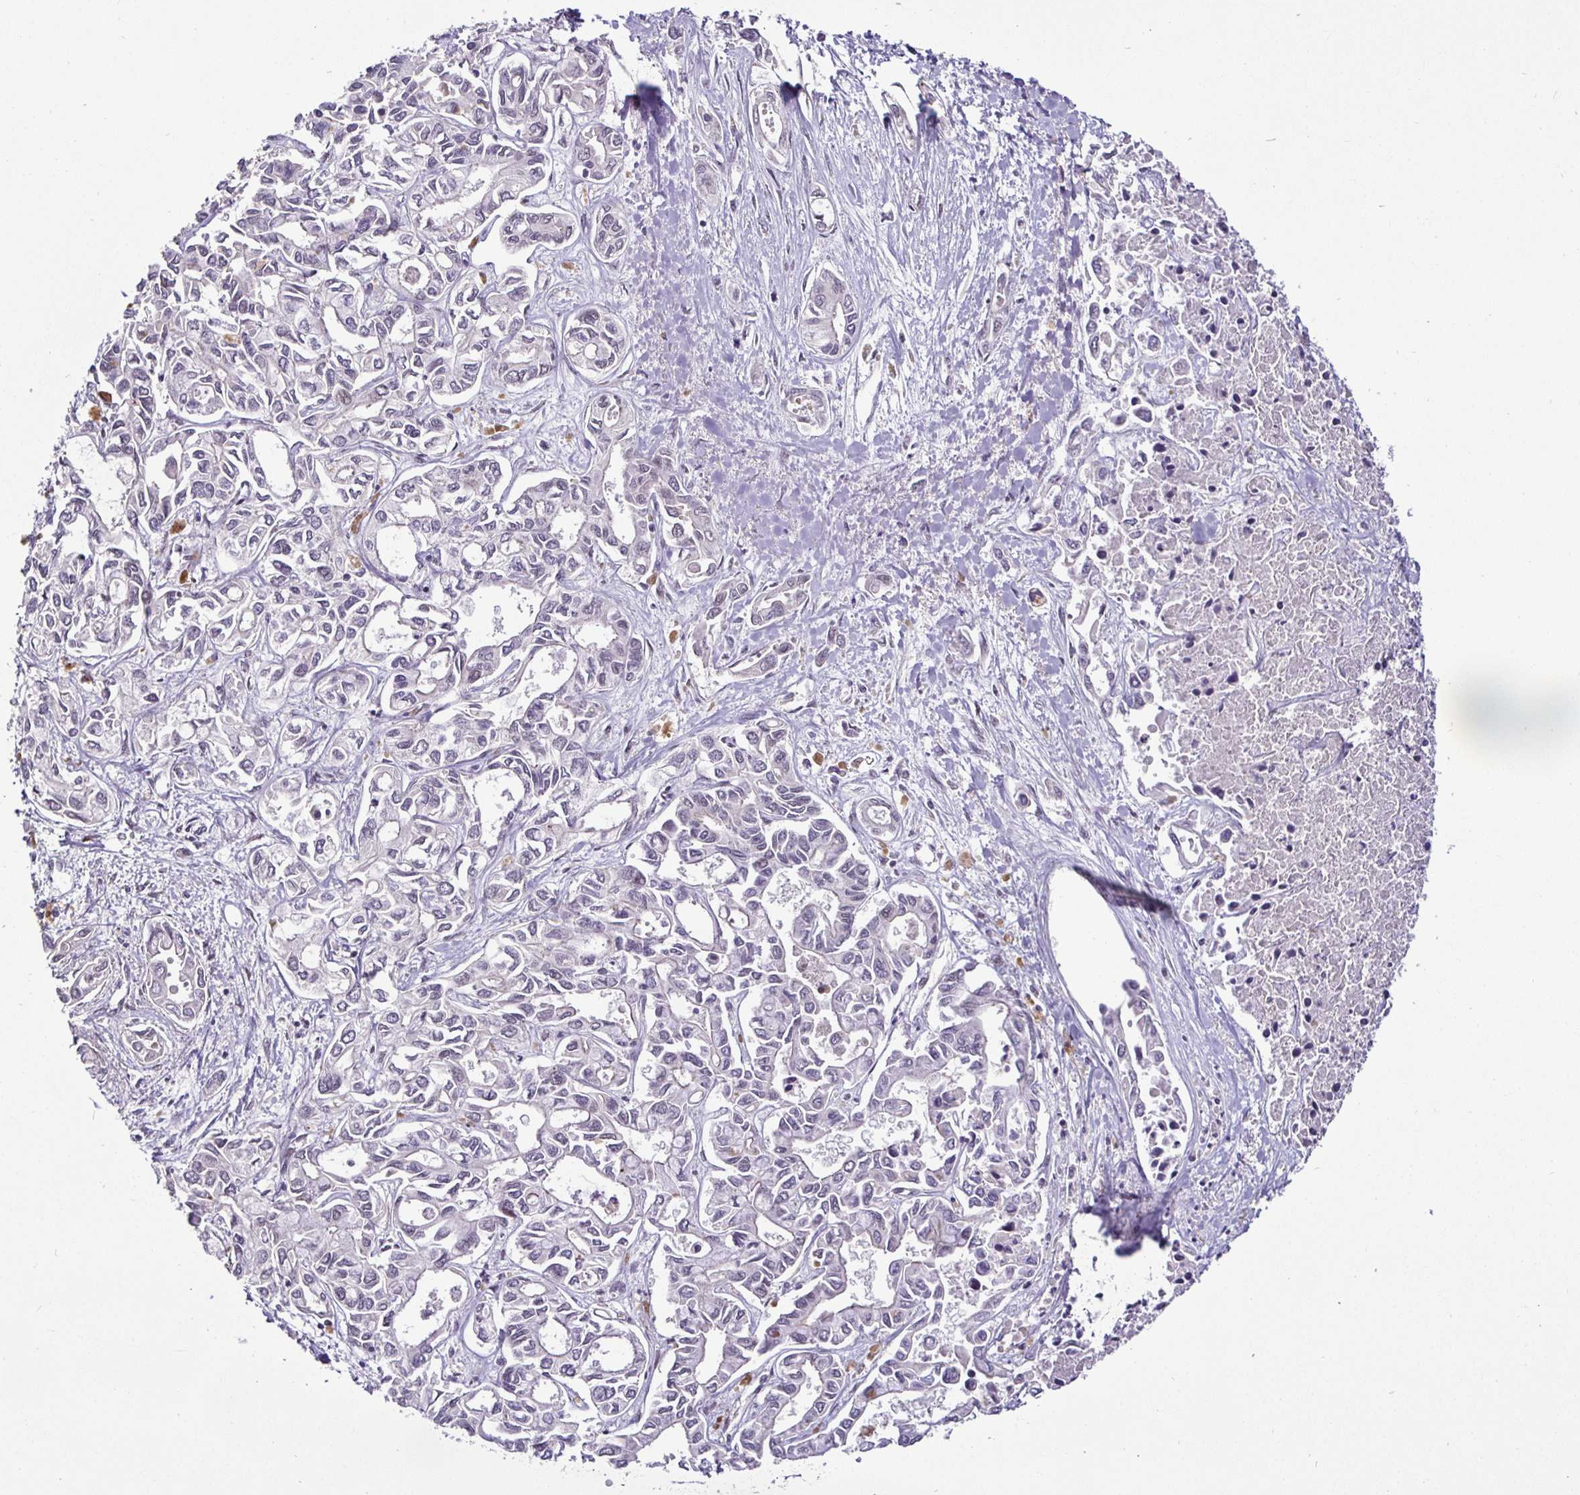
{"staining": {"intensity": "negative", "quantity": "none", "location": "none"}, "tissue": "liver cancer", "cell_type": "Tumor cells", "image_type": "cancer", "snomed": [{"axis": "morphology", "description": "Cholangiocarcinoma"}, {"axis": "topography", "description": "Liver"}], "caption": "High power microscopy histopathology image of an IHC image of liver cancer, revealing no significant staining in tumor cells. Nuclei are stained in blue.", "gene": "NUP188", "patient": {"sex": "female", "age": 64}}